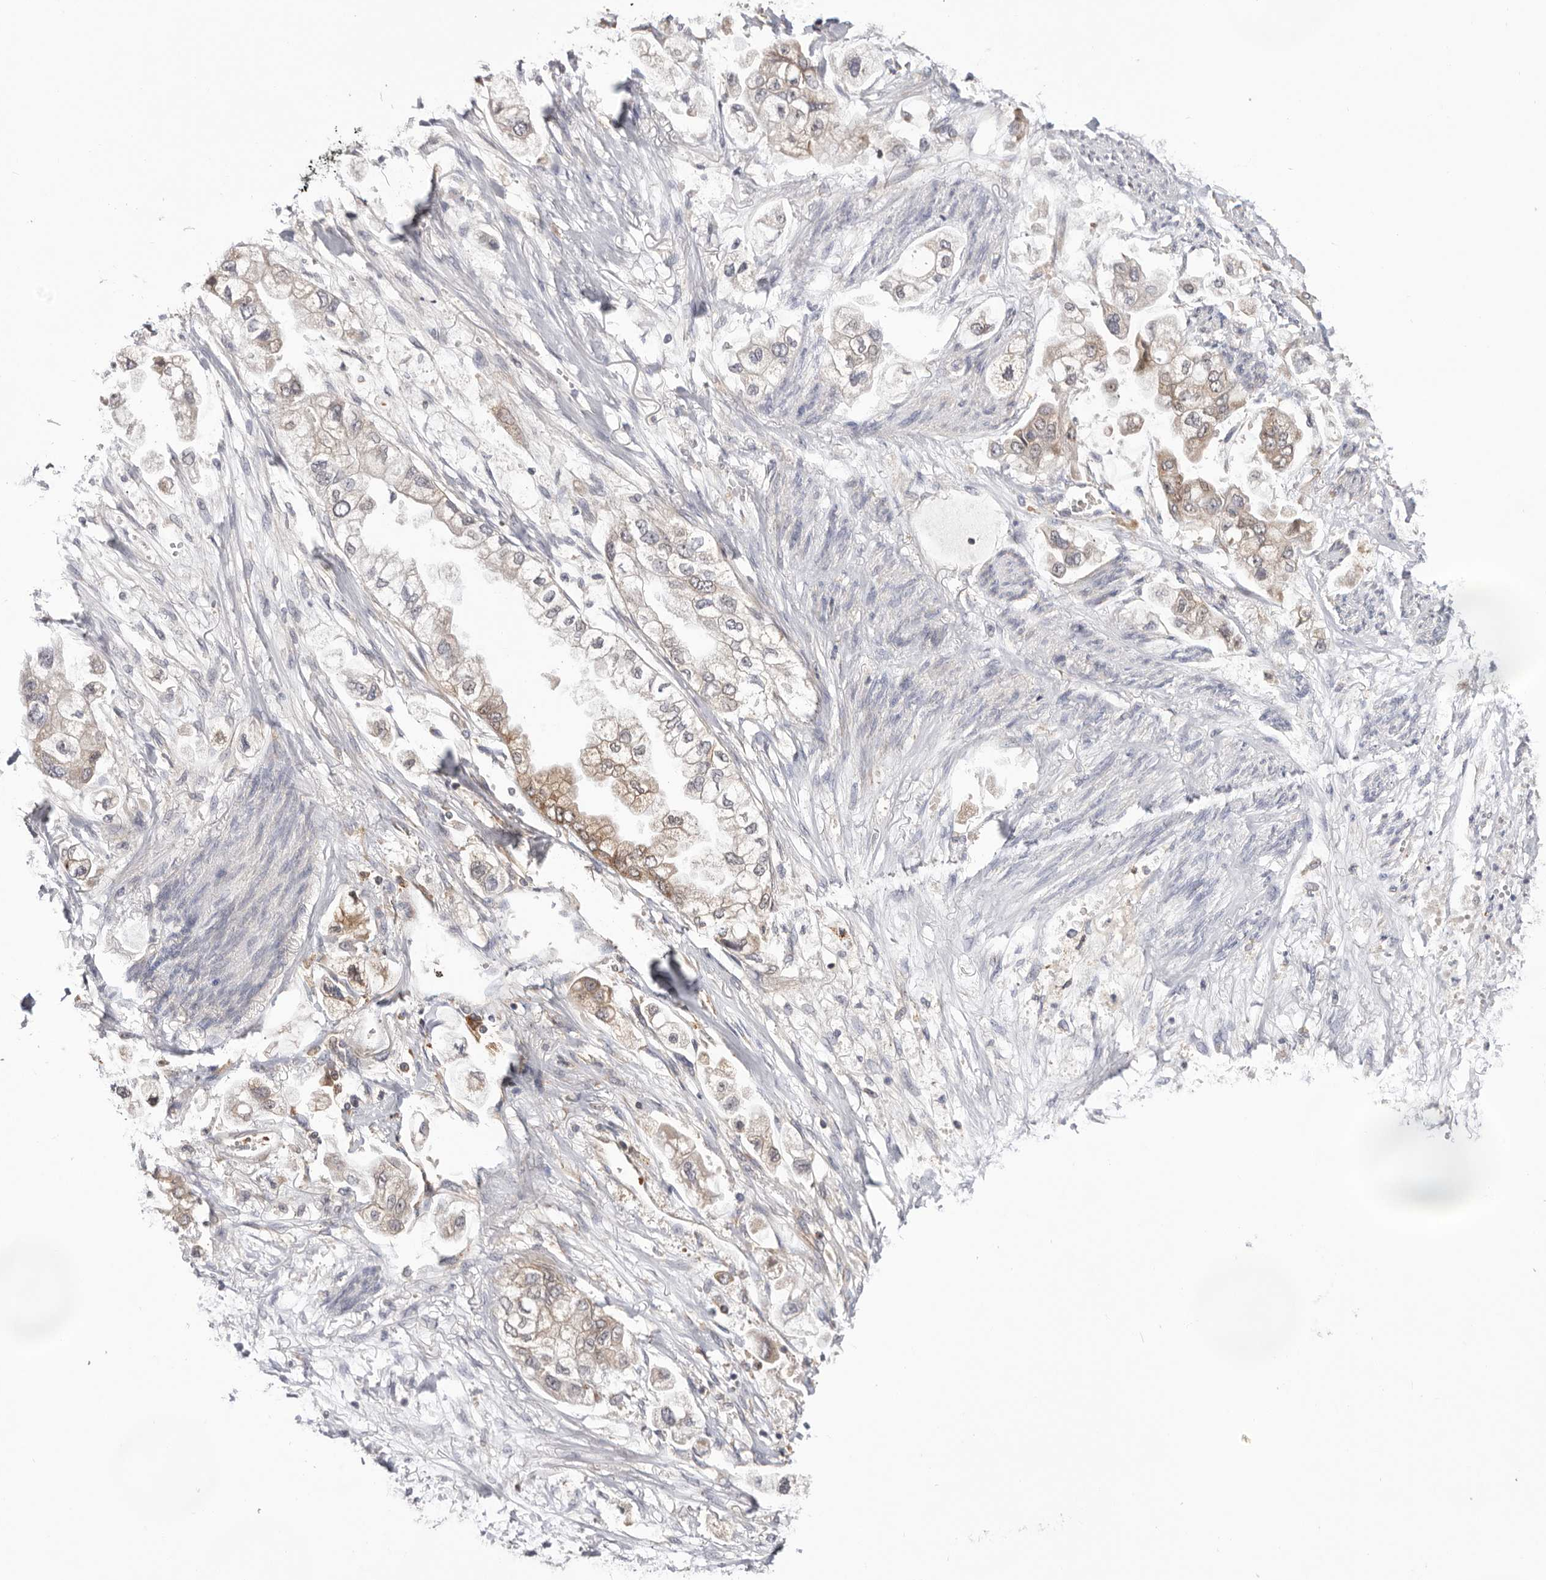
{"staining": {"intensity": "weak", "quantity": "25%-75%", "location": "cytoplasmic/membranous"}, "tissue": "stomach cancer", "cell_type": "Tumor cells", "image_type": "cancer", "snomed": [{"axis": "morphology", "description": "Adenocarcinoma, NOS"}, {"axis": "topography", "description": "Stomach"}], "caption": "An IHC image of tumor tissue is shown. Protein staining in brown shows weak cytoplasmic/membranous positivity in adenocarcinoma (stomach) within tumor cells.", "gene": "RNF213", "patient": {"sex": "male", "age": 62}}